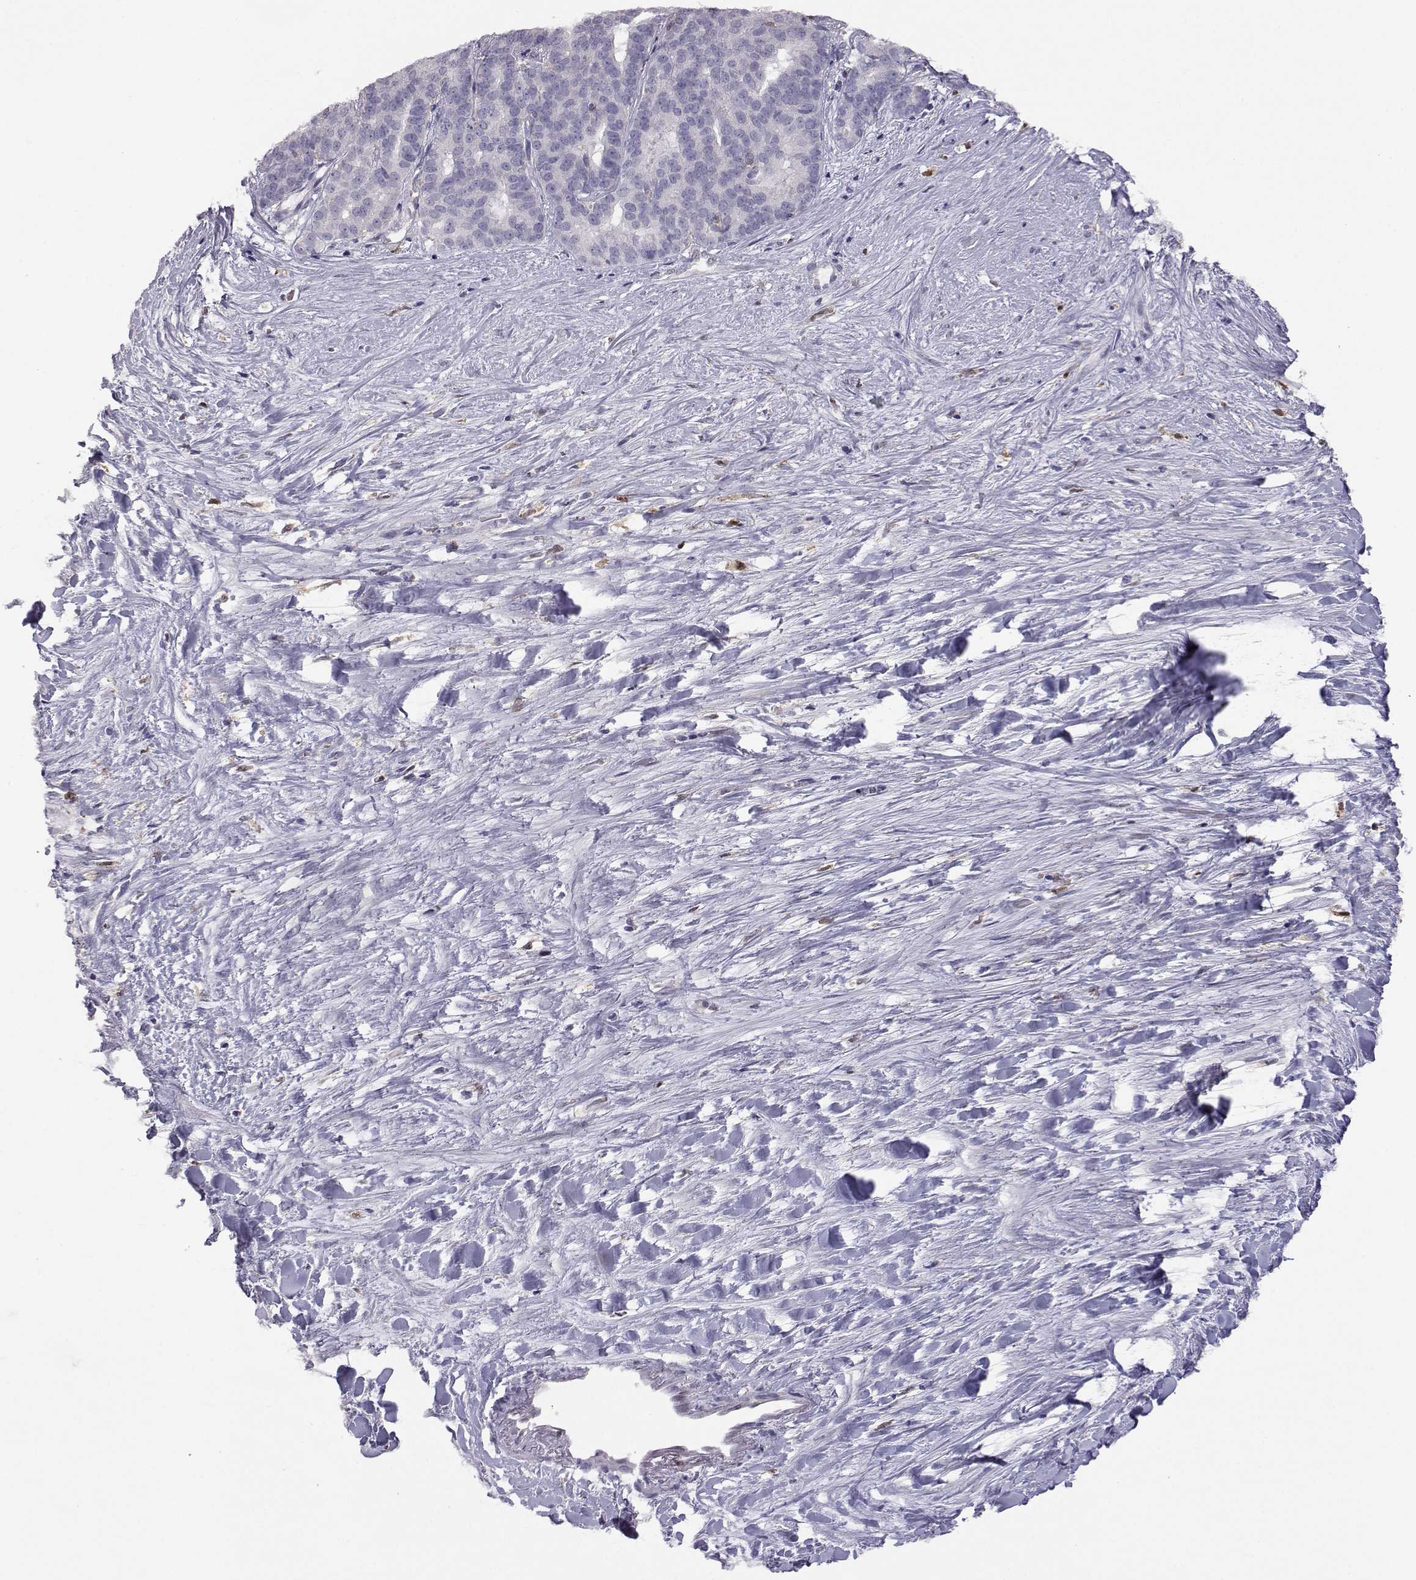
{"staining": {"intensity": "negative", "quantity": "none", "location": "none"}, "tissue": "liver cancer", "cell_type": "Tumor cells", "image_type": "cancer", "snomed": [{"axis": "morphology", "description": "Cholangiocarcinoma"}, {"axis": "topography", "description": "Liver"}], "caption": "High magnification brightfield microscopy of liver cancer (cholangiocarcinoma) stained with DAB (3,3'-diaminobenzidine) (brown) and counterstained with hematoxylin (blue): tumor cells show no significant expression. (Immunohistochemistry (ihc), brightfield microscopy, high magnification).", "gene": "AKR1B1", "patient": {"sex": "female", "age": 47}}